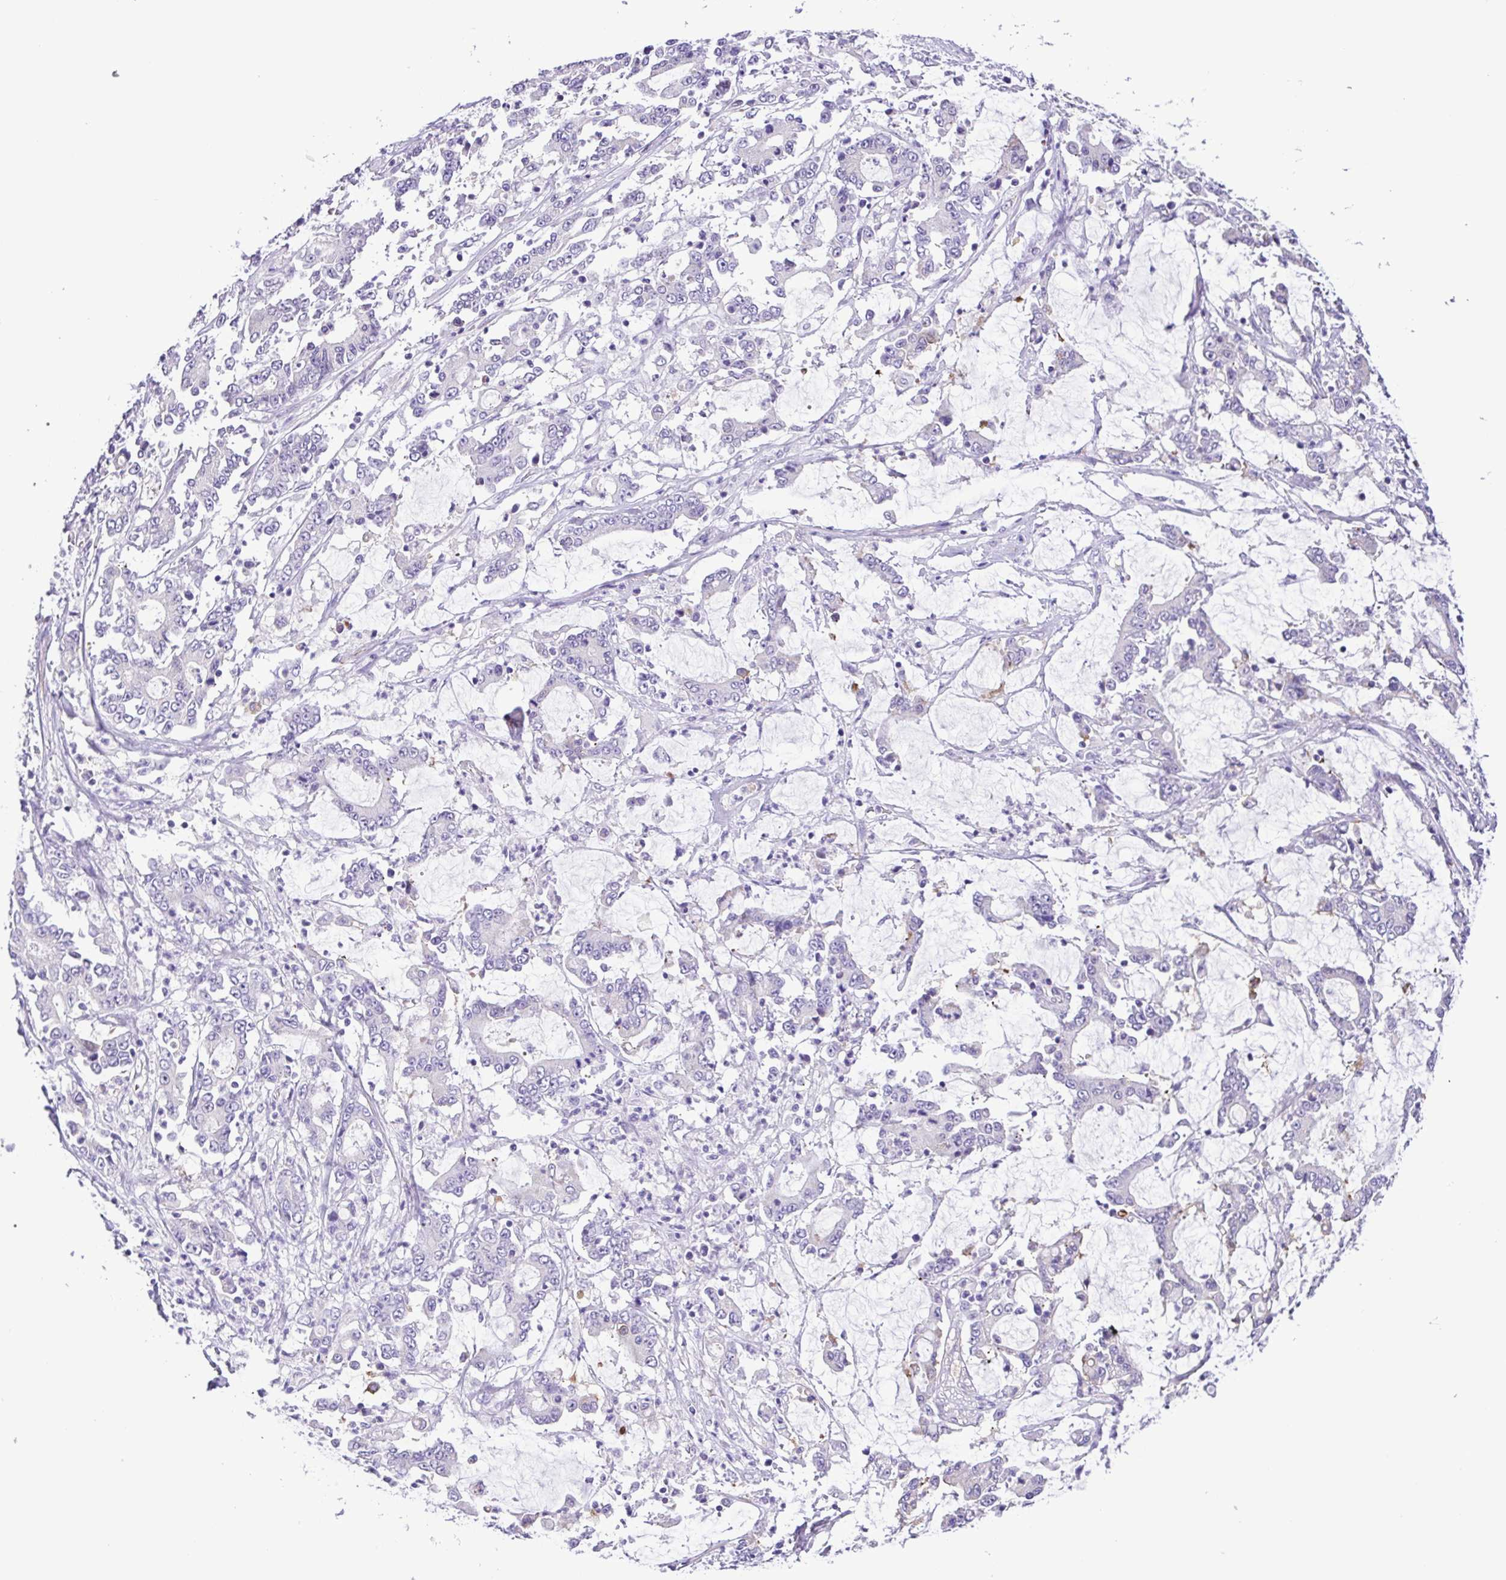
{"staining": {"intensity": "negative", "quantity": "none", "location": "none"}, "tissue": "stomach cancer", "cell_type": "Tumor cells", "image_type": "cancer", "snomed": [{"axis": "morphology", "description": "Adenocarcinoma, NOS"}, {"axis": "topography", "description": "Stomach, upper"}], "caption": "This is an IHC photomicrograph of human stomach adenocarcinoma. There is no positivity in tumor cells.", "gene": "DCLK2", "patient": {"sex": "male", "age": 68}}